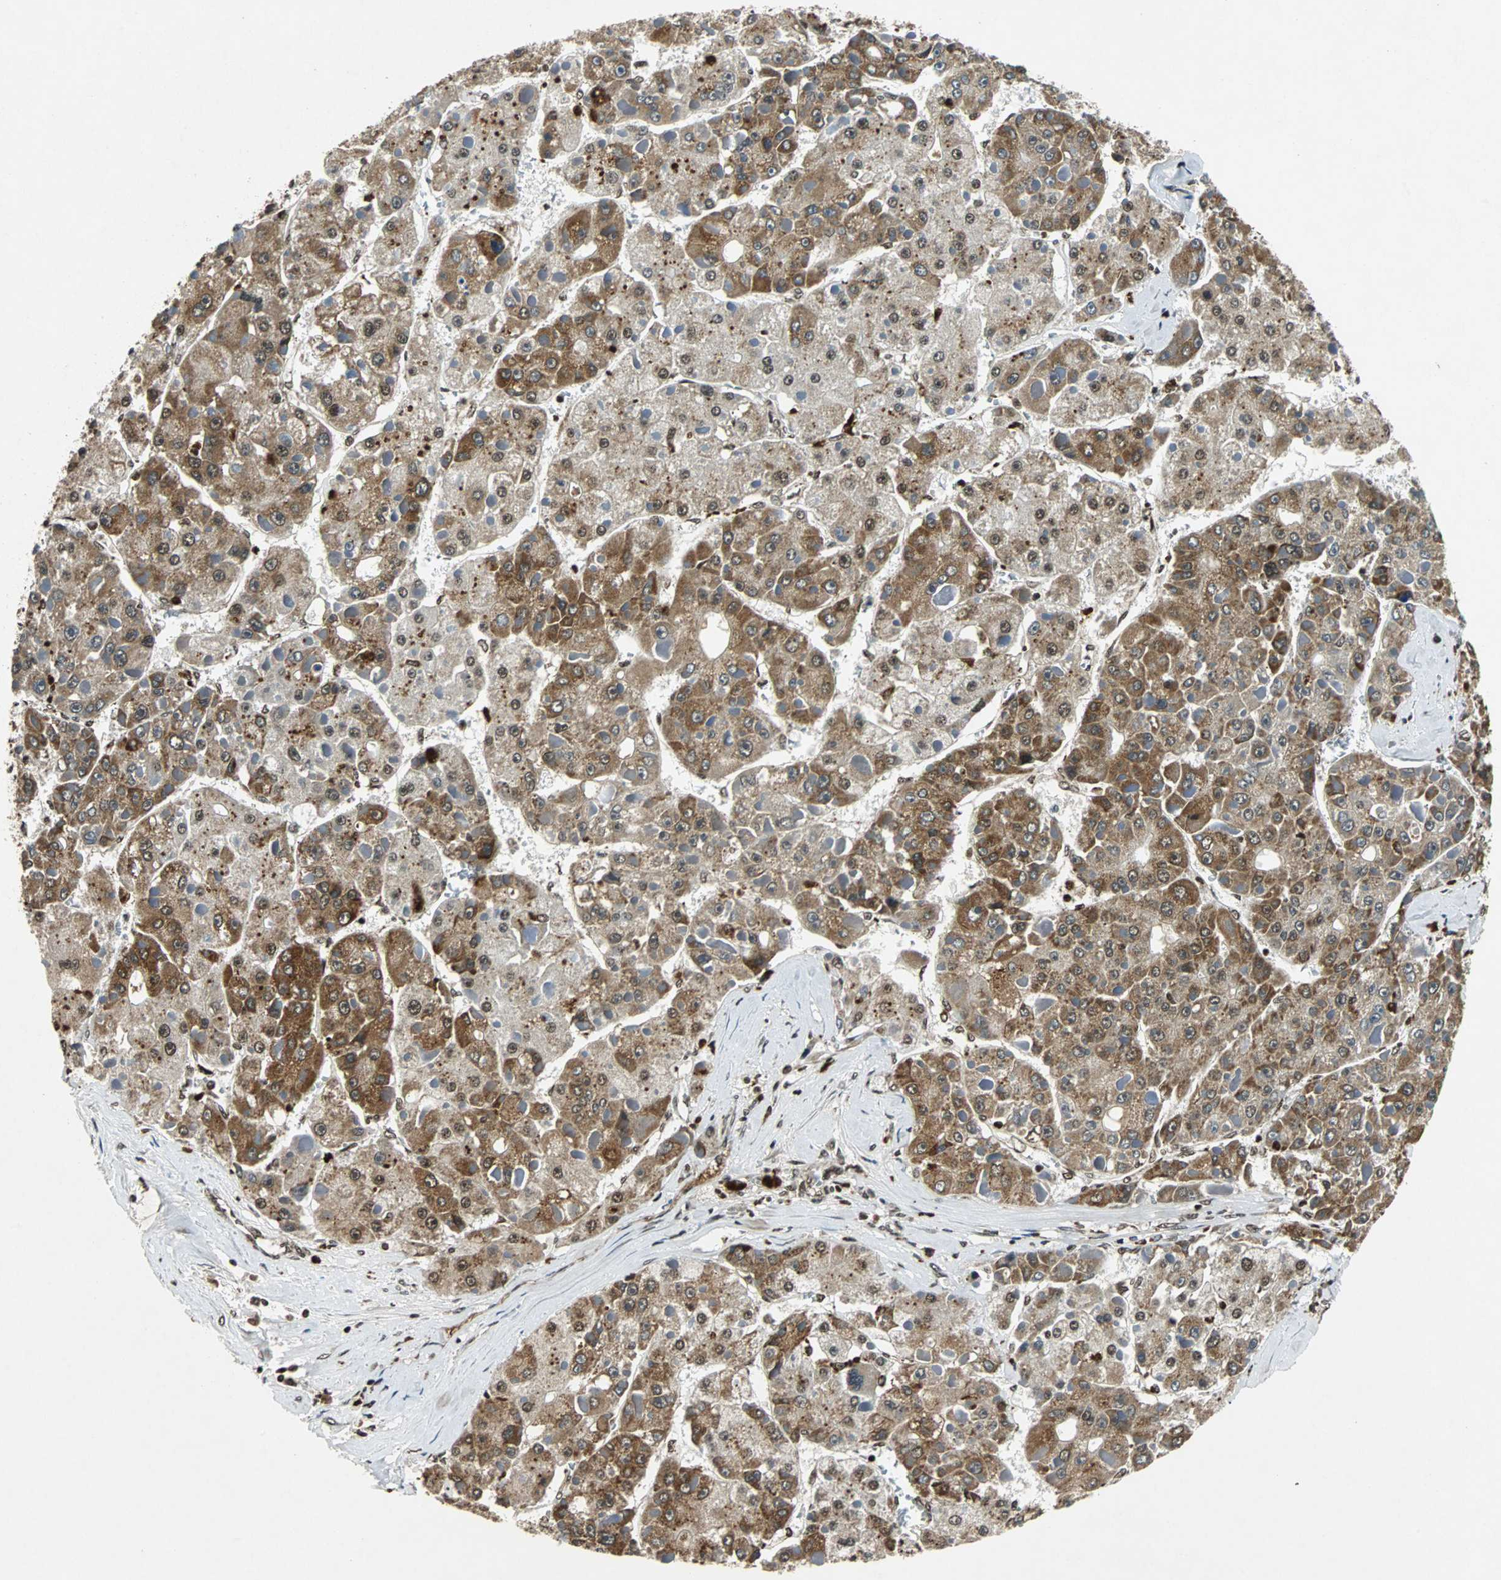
{"staining": {"intensity": "moderate", "quantity": ">75%", "location": "cytoplasmic/membranous"}, "tissue": "liver cancer", "cell_type": "Tumor cells", "image_type": "cancer", "snomed": [{"axis": "morphology", "description": "Carcinoma, Hepatocellular, NOS"}, {"axis": "topography", "description": "Liver"}], "caption": "Liver cancer (hepatocellular carcinoma) tissue displays moderate cytoplasmic/membranous staining in approximately >75% of tumor cells", "gene": "TAF5", "patient": {"sex": "female", "age": 73}}